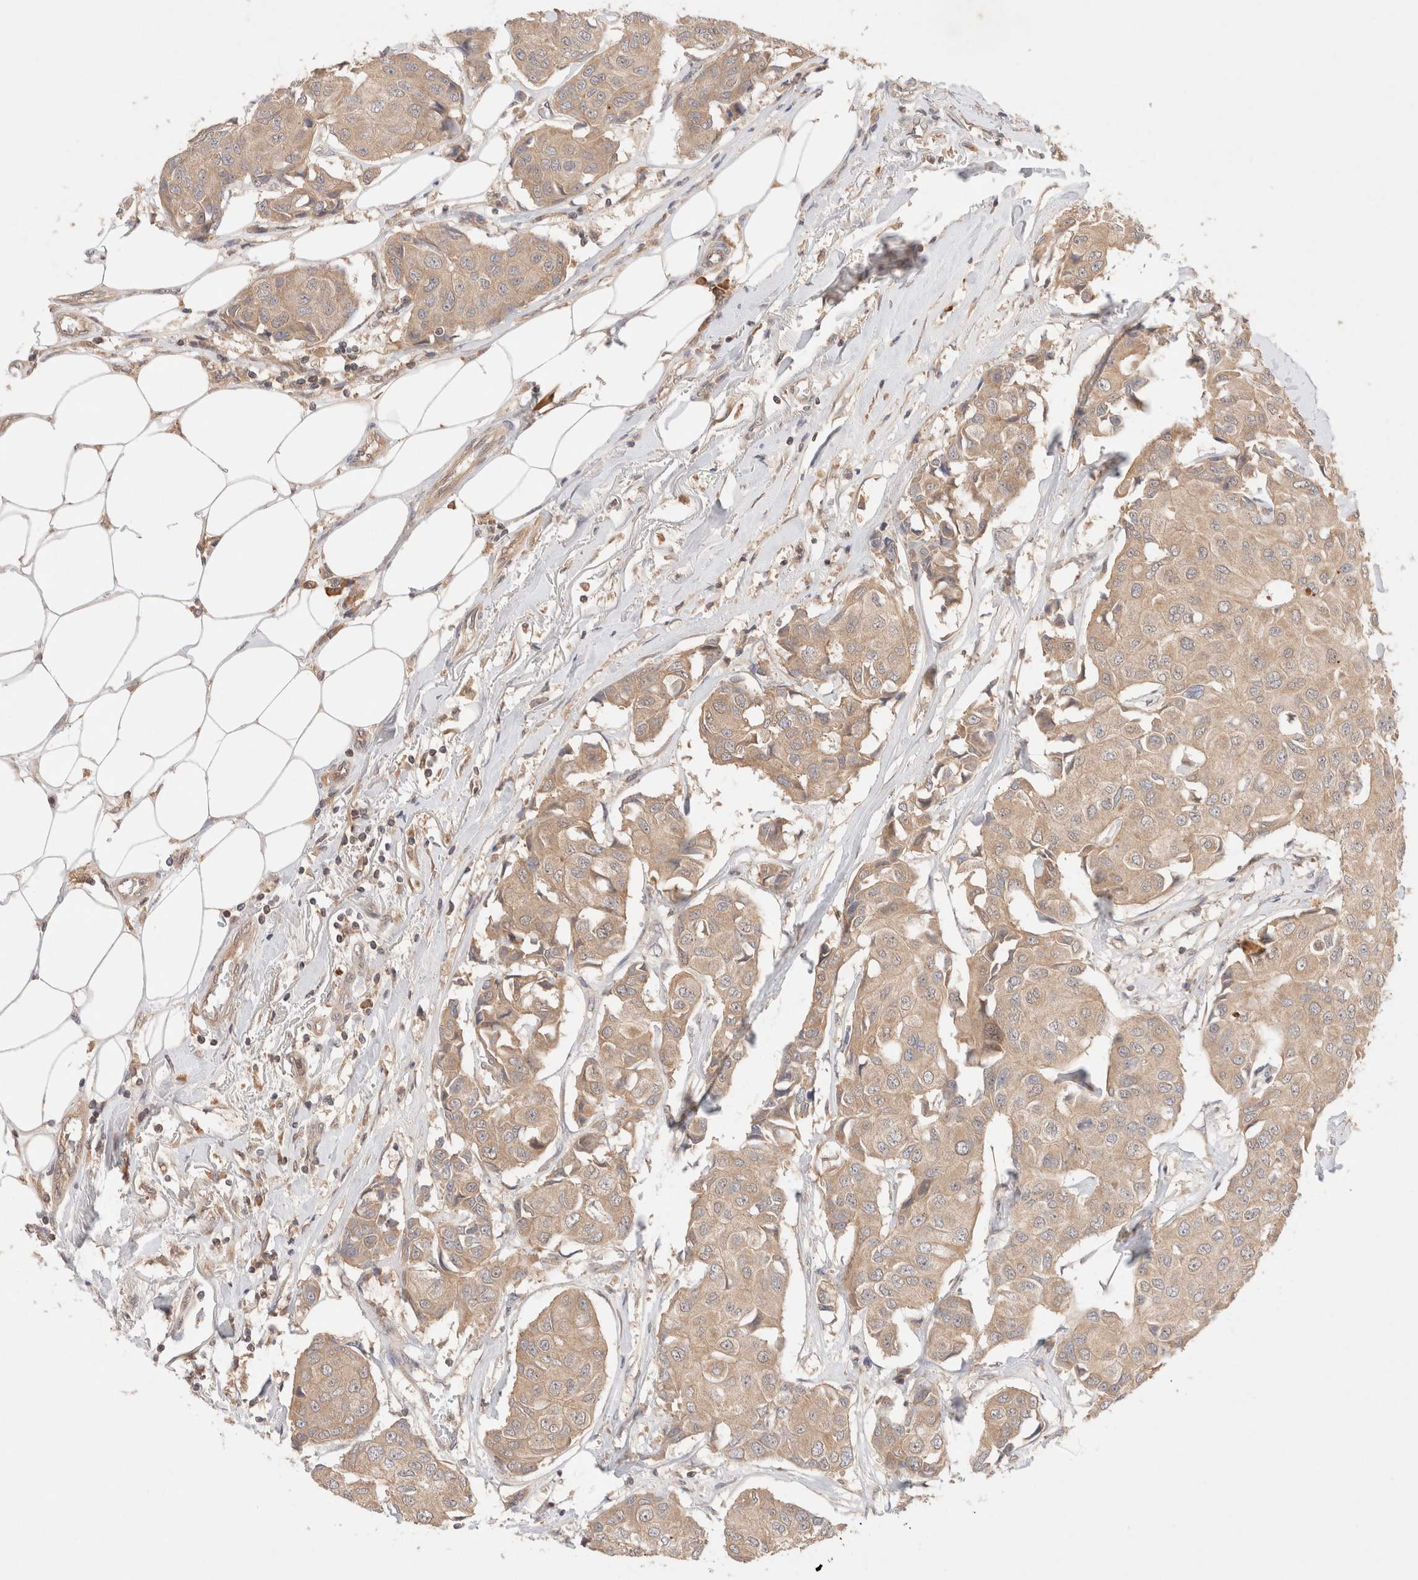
{"staining": {"intensity": "weak", "quantity": ">75%", "location": "cytoplasmic/membranous"}, "tissue": "breast cancer", "cell_type": "Tumor cells", "image_type": "cancer", "snomed": [{"axis": "morphology", "description": "Duct carcinoma"}, {"axis": "topography", "description": "Breast"}], "caption": "IHC (DAB) staining of breast cancer reveals weak cytoplasmic/membranous protein positivity in approximately >75% of tumor cells.", "gene": "CARNMT1", "patient": {"sex": "female", "age": 80}}